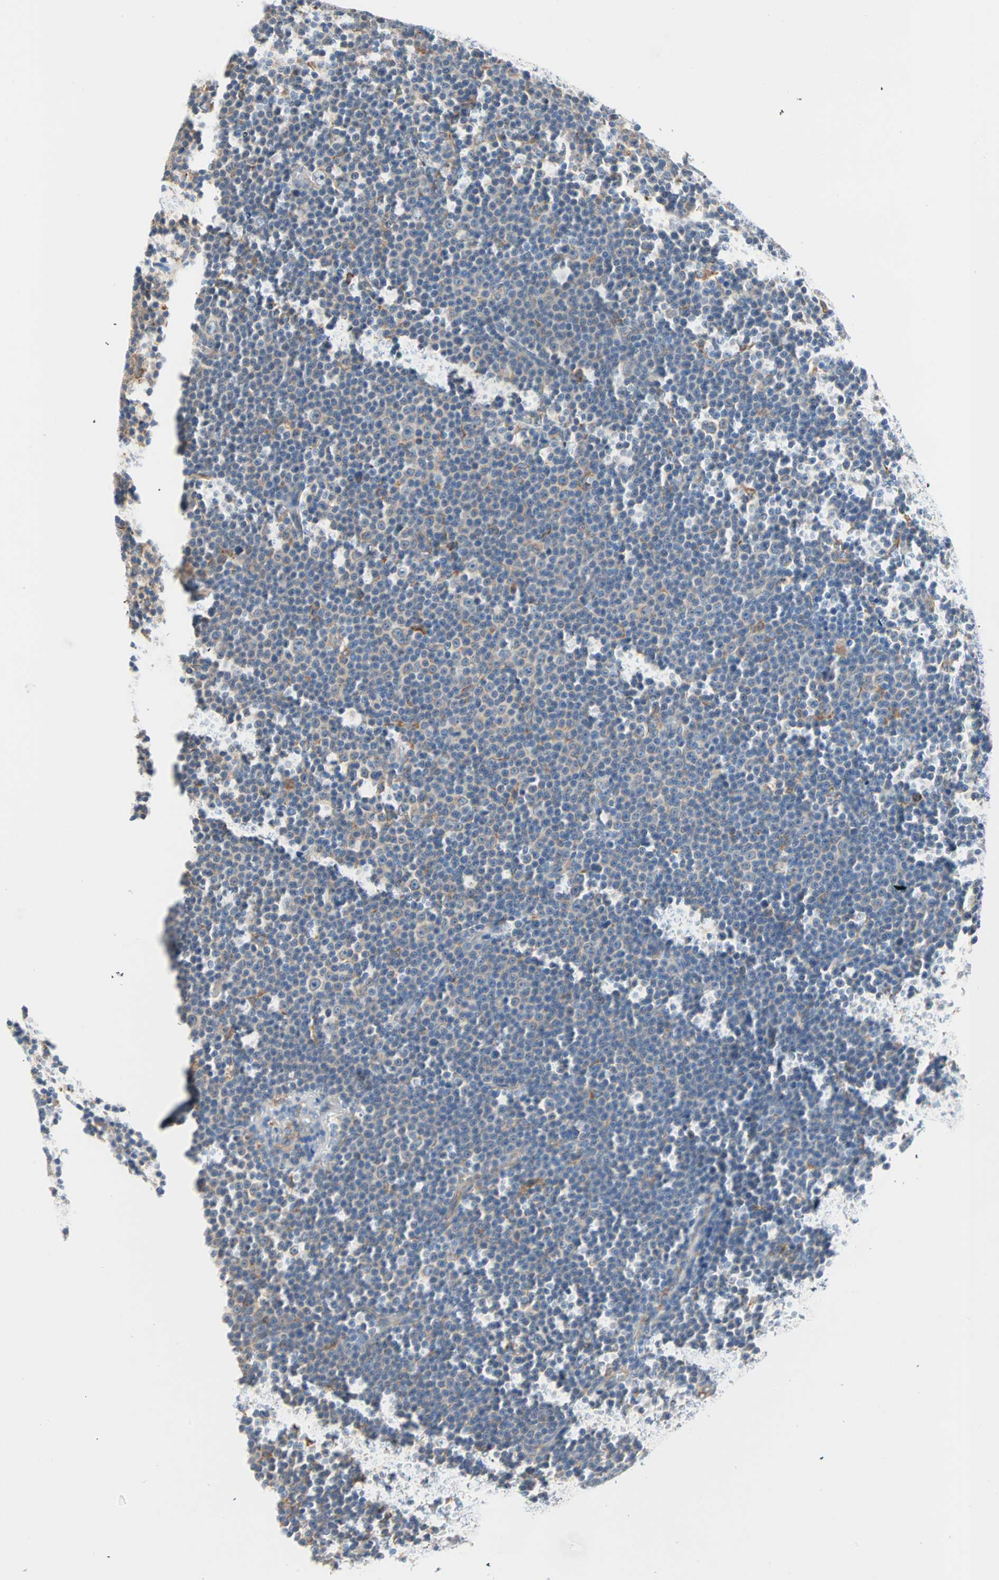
{"staining": {"intensity": "weak", "quantity": "25%-75%", "location": "cytoplasmic/membranous"}, "tissue": "lymphoma", "cell_type": "Tumor cells", "image_type": "cancer", "snomed": [{"axis": "morphology", "description": "Malignant lymphoma, non-Hodgkin's type, Low grade"}, {"axis": "topography", "description": "Lymph node"}], "caption": "About 25%-75% of tumor cells in human lymphoma display weak cytoplasmic/membranous protein staining as visualized by brown immunohistochemical staining.", "gene": "PLCXD1", "patient": {"sex": "female", "age": 67}}